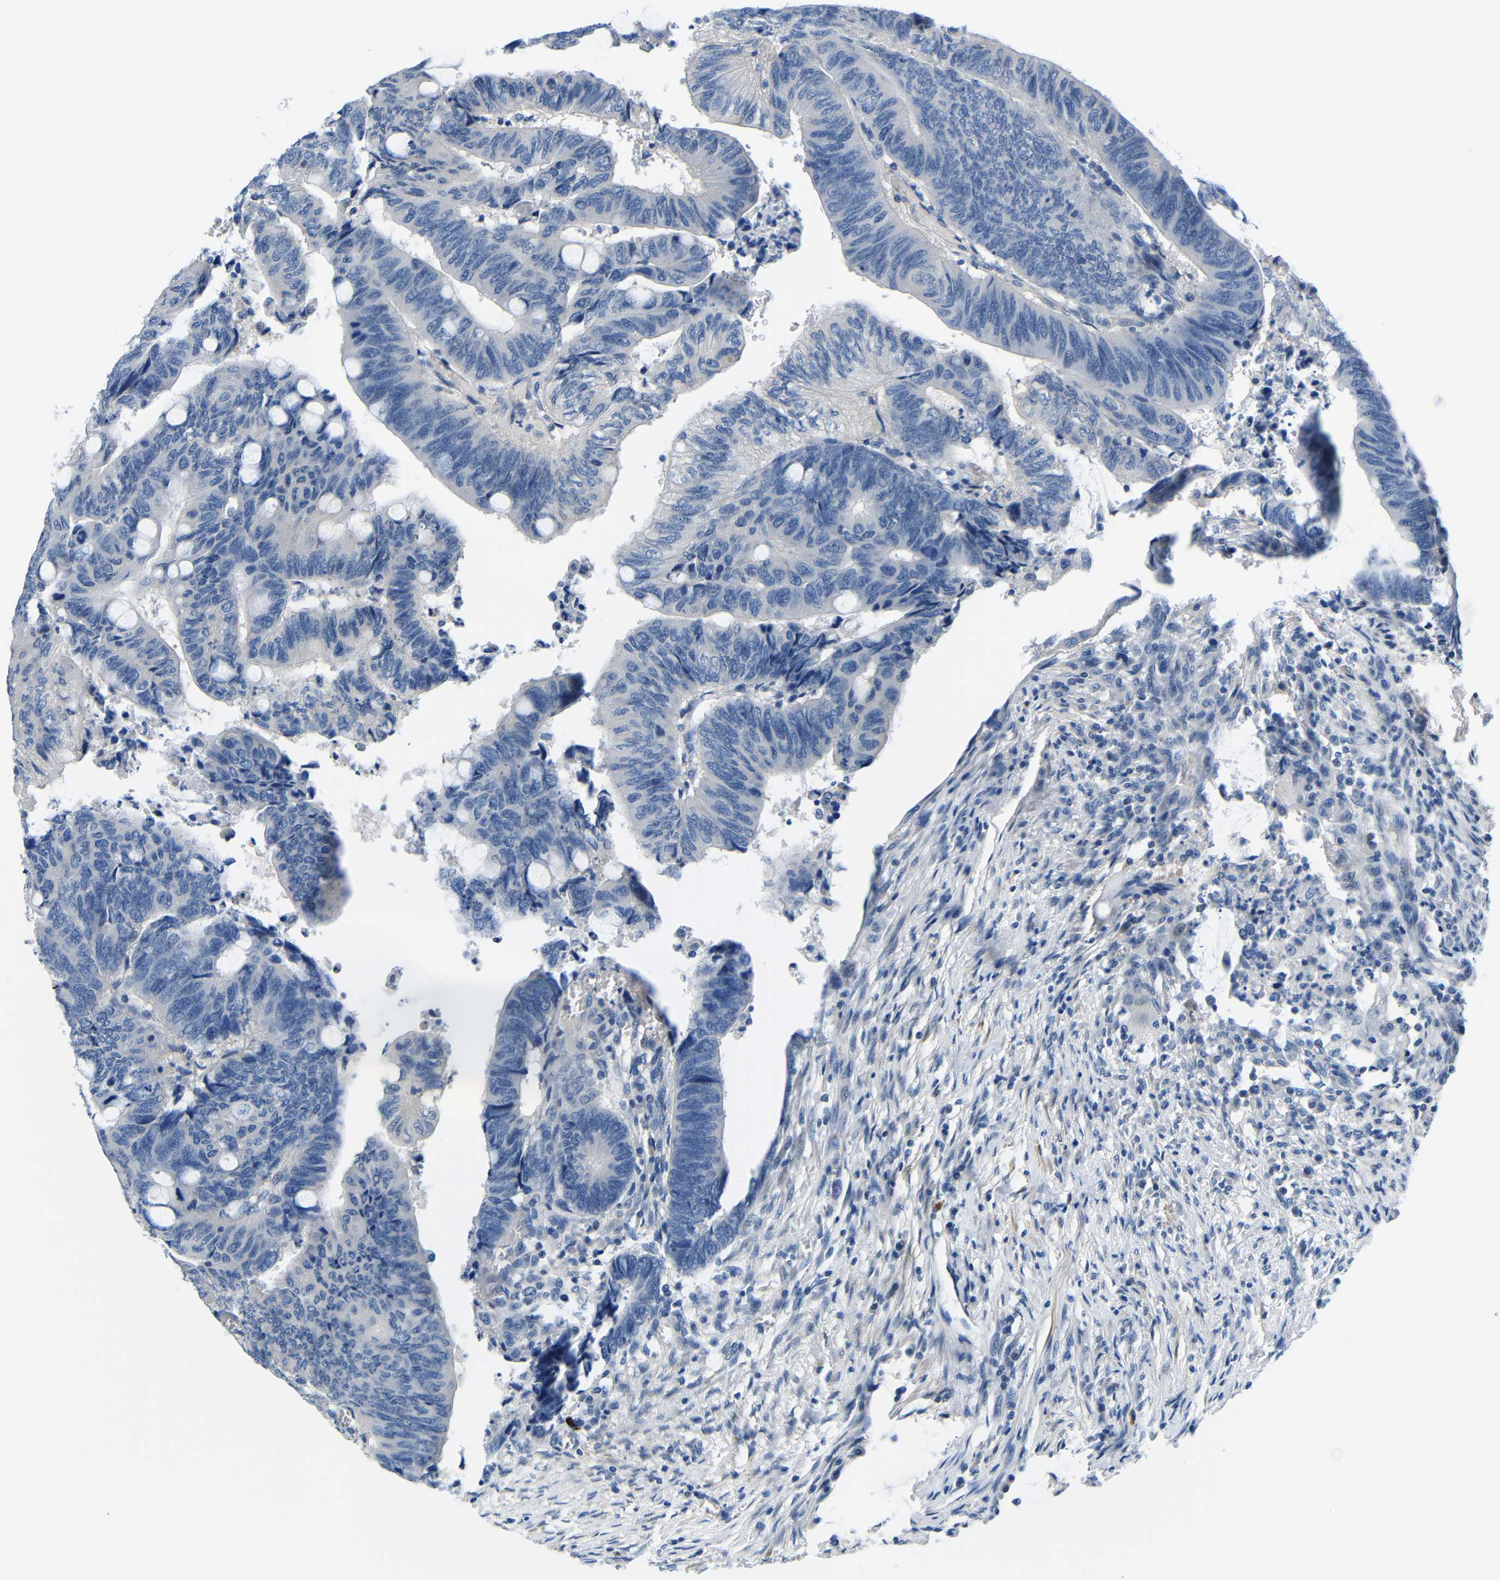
{"staining": {"intensity": "negative", "quantity": "none", "location": "none"}, "tissue": "colorectal cancer", "cell_type": "Tumor cells", "image_type": "cancer", "snomed": [{"axis": "morphology", "description": "Normal tissue, NOS"}, {"axis": "morphology", "description": "Adenocarcinoma, NOS"}, {"axis": "topography", "description": "Rectum"}, {"axis": "topography", "description": "Peripheral nerve tissue"}], "caption": "The histopathology image demonstrates no staining of tumor cells in colorectal adenocarcinoma.", "gene": "NEGR1", "patient": {"sex": "male", "age": 92}}